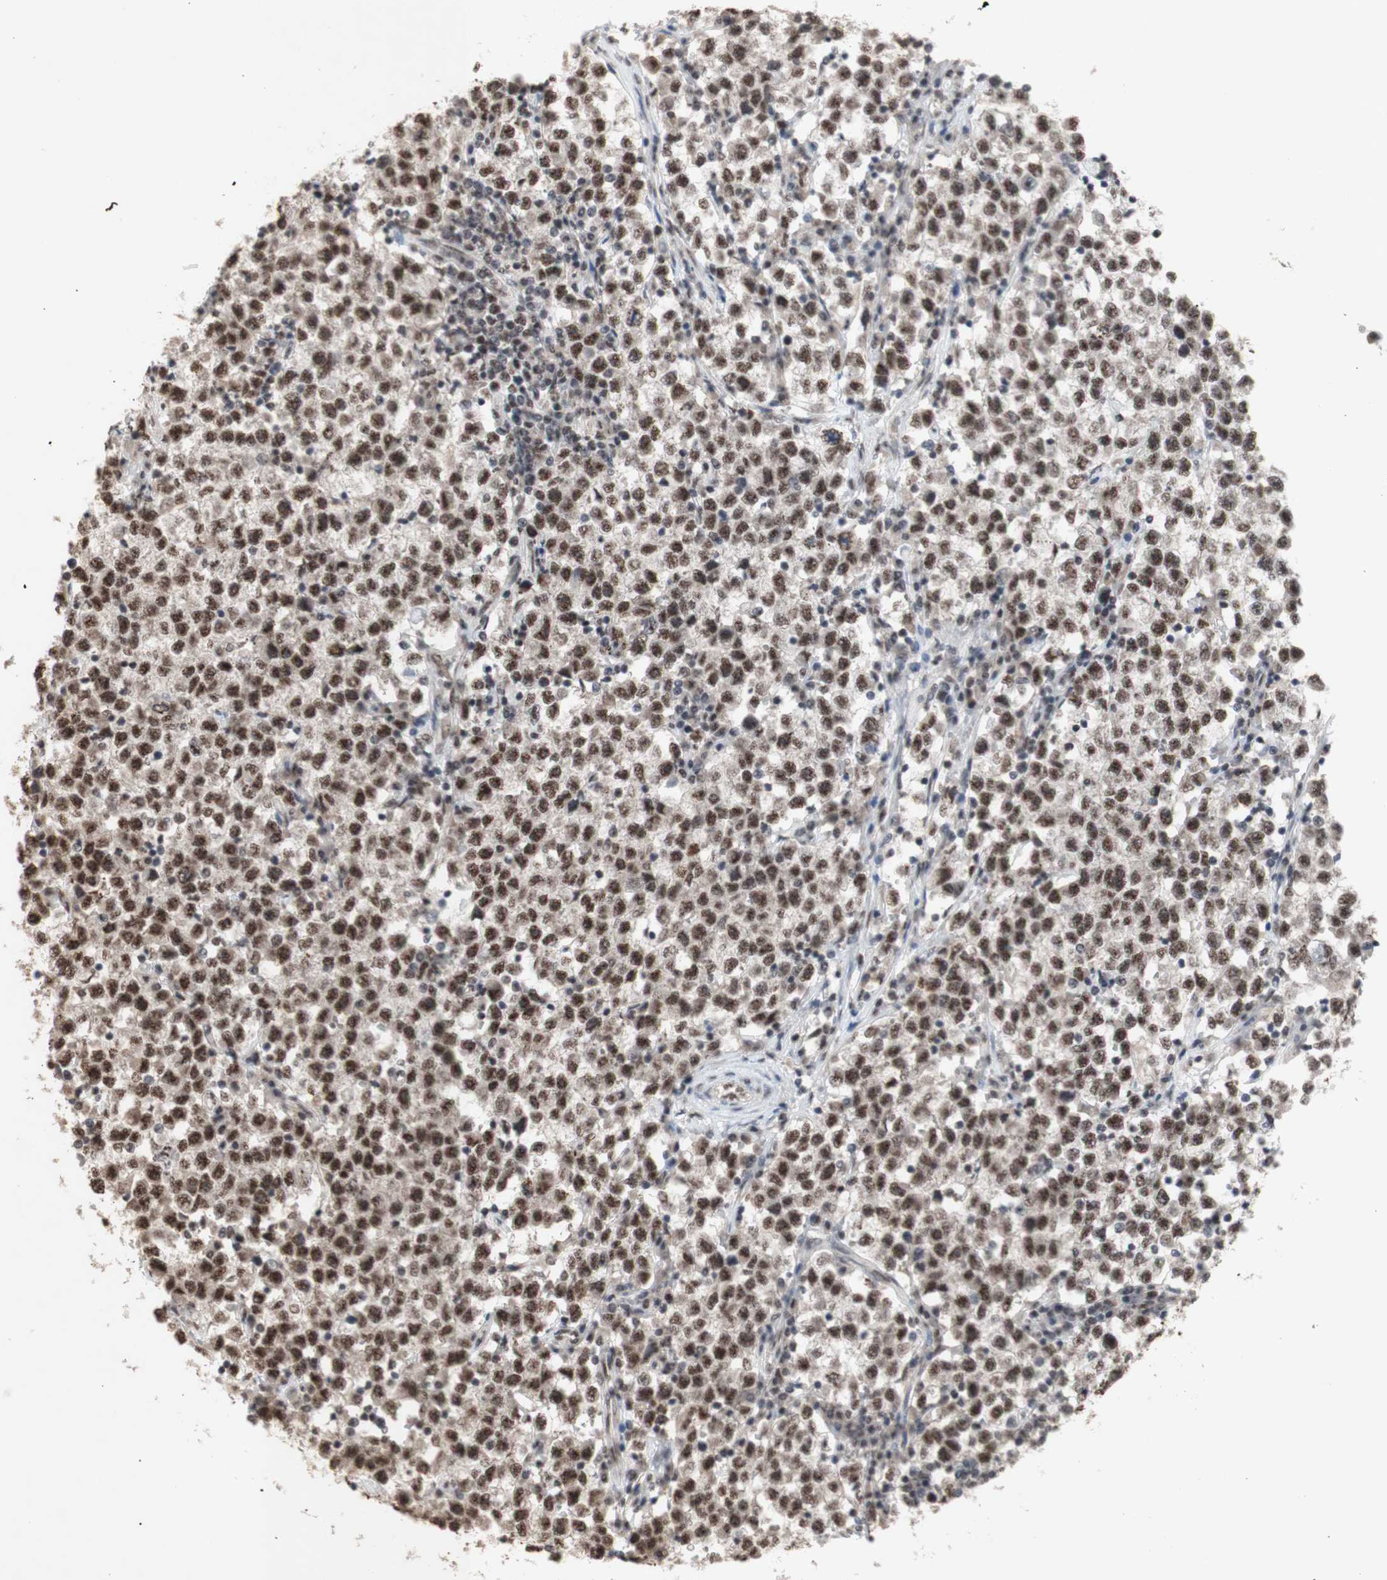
{"staining": {"intensity": "moderate", "quantity": ">75%", "location": "nuclear"}, "tissue": "testis cancer", "cell_type": "Tumor cells", "image_type": "cancer", "snomed": [{"axis": "morphology", "description": "Seminoma, NOS"}, {"axis": "topography", "description": "Testis"}], "caption": "IHC (DAB) staining of testis cancer (seminoma) exhibits moderate nuclear protein staining in approximately >75% of tumor cells.", "gene": "SFPQ", "patient": {"sex": "male", "age": 22}}